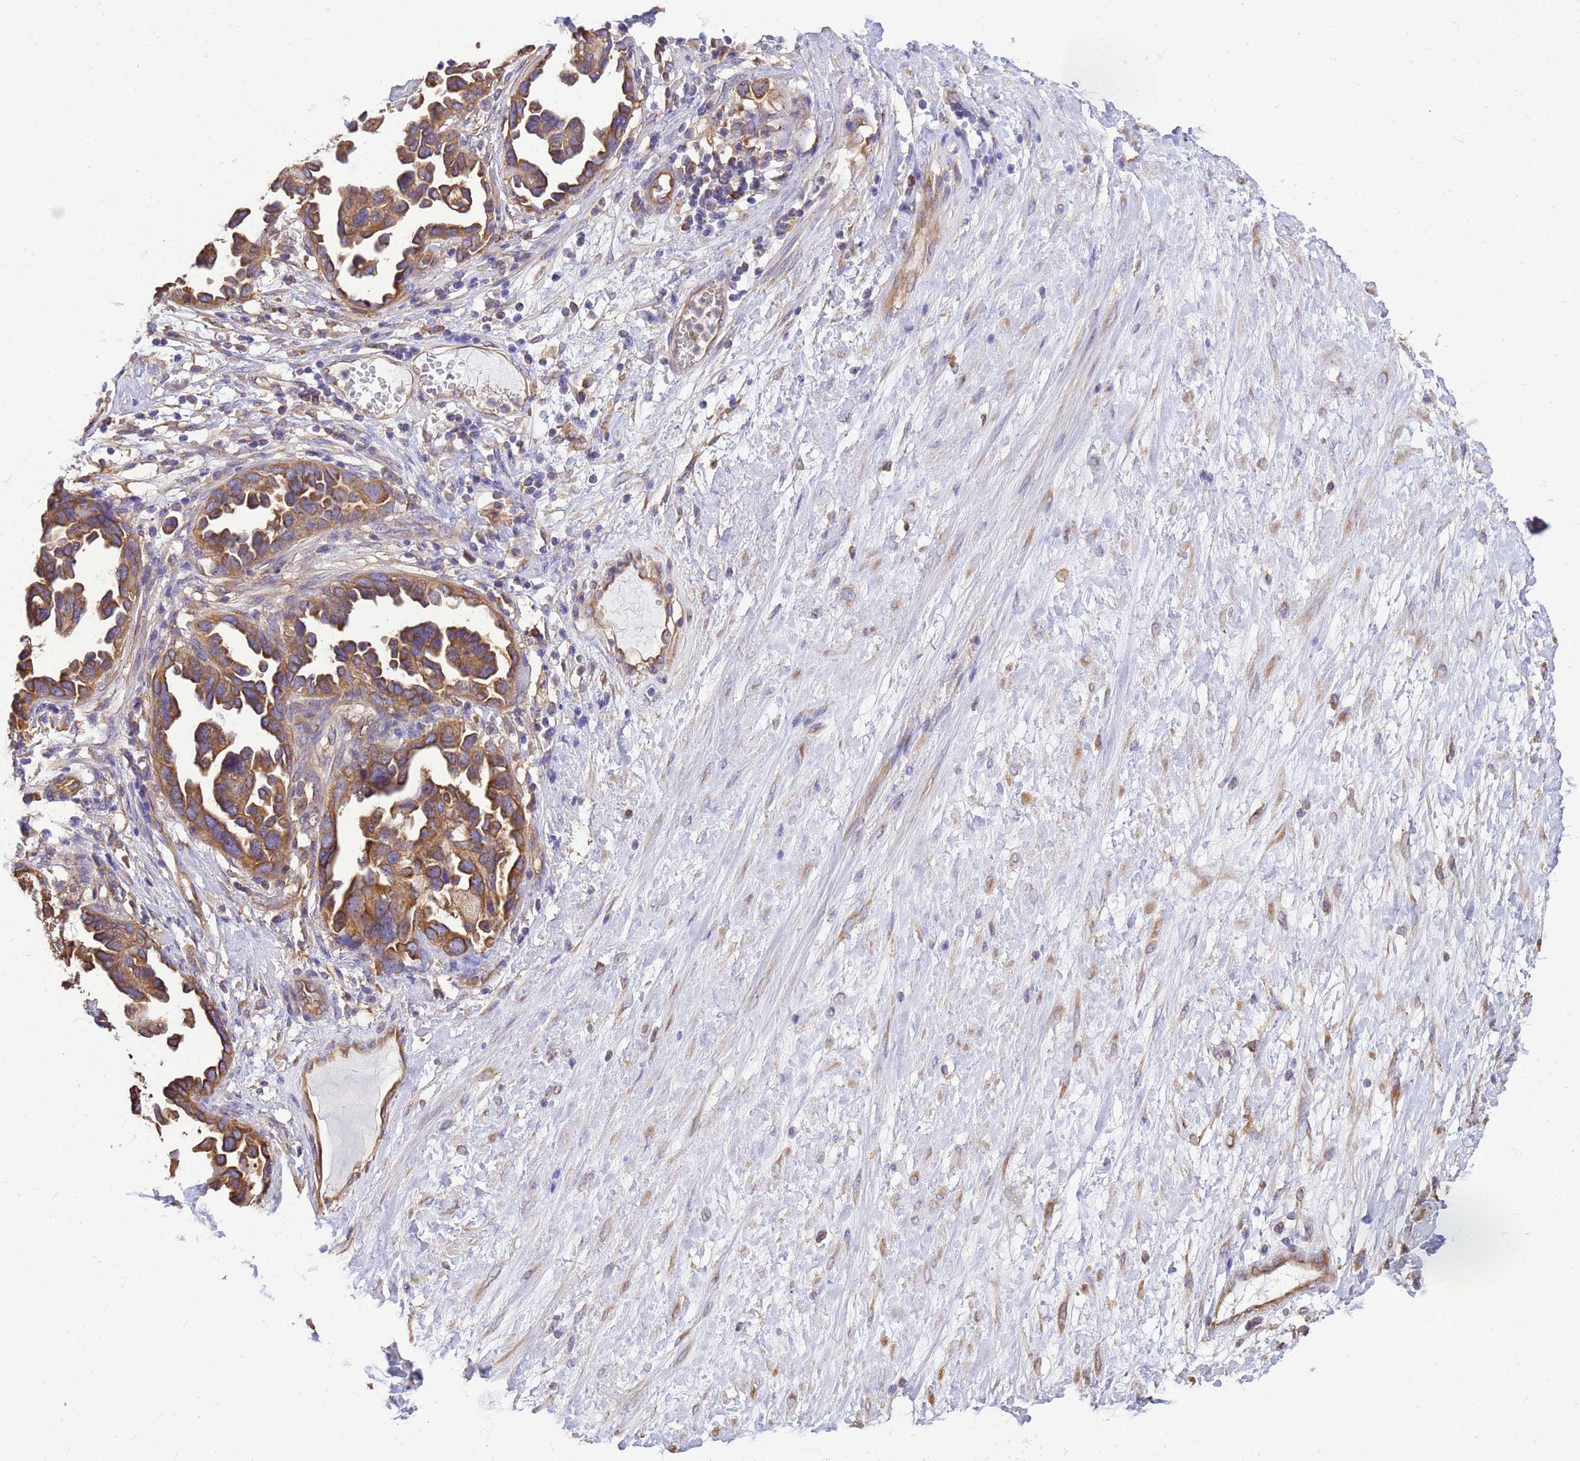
{"staining": {"intensity": "moderate", "quantity": ">75%", "location": "cytoplasmic/membranous"}, "tissue": "ovarian cancer", "cell_type": "Tumor cells", "image_type": "cancer", "snomed": [{"axis": "morphology", "description": "Cystadenocarcinoma, serous, NOS"}, {"axis": "topography", "description": "Ovary"}], "caption": "This is an image of immunohistochemistry staining of ovarian serous cystadenocarcinoma, which shows moderate staining in the cytoplasmic/membranous of tumor cells.", "gene": "TUBB1", "patient": {"sex": "female", "age": 54}}